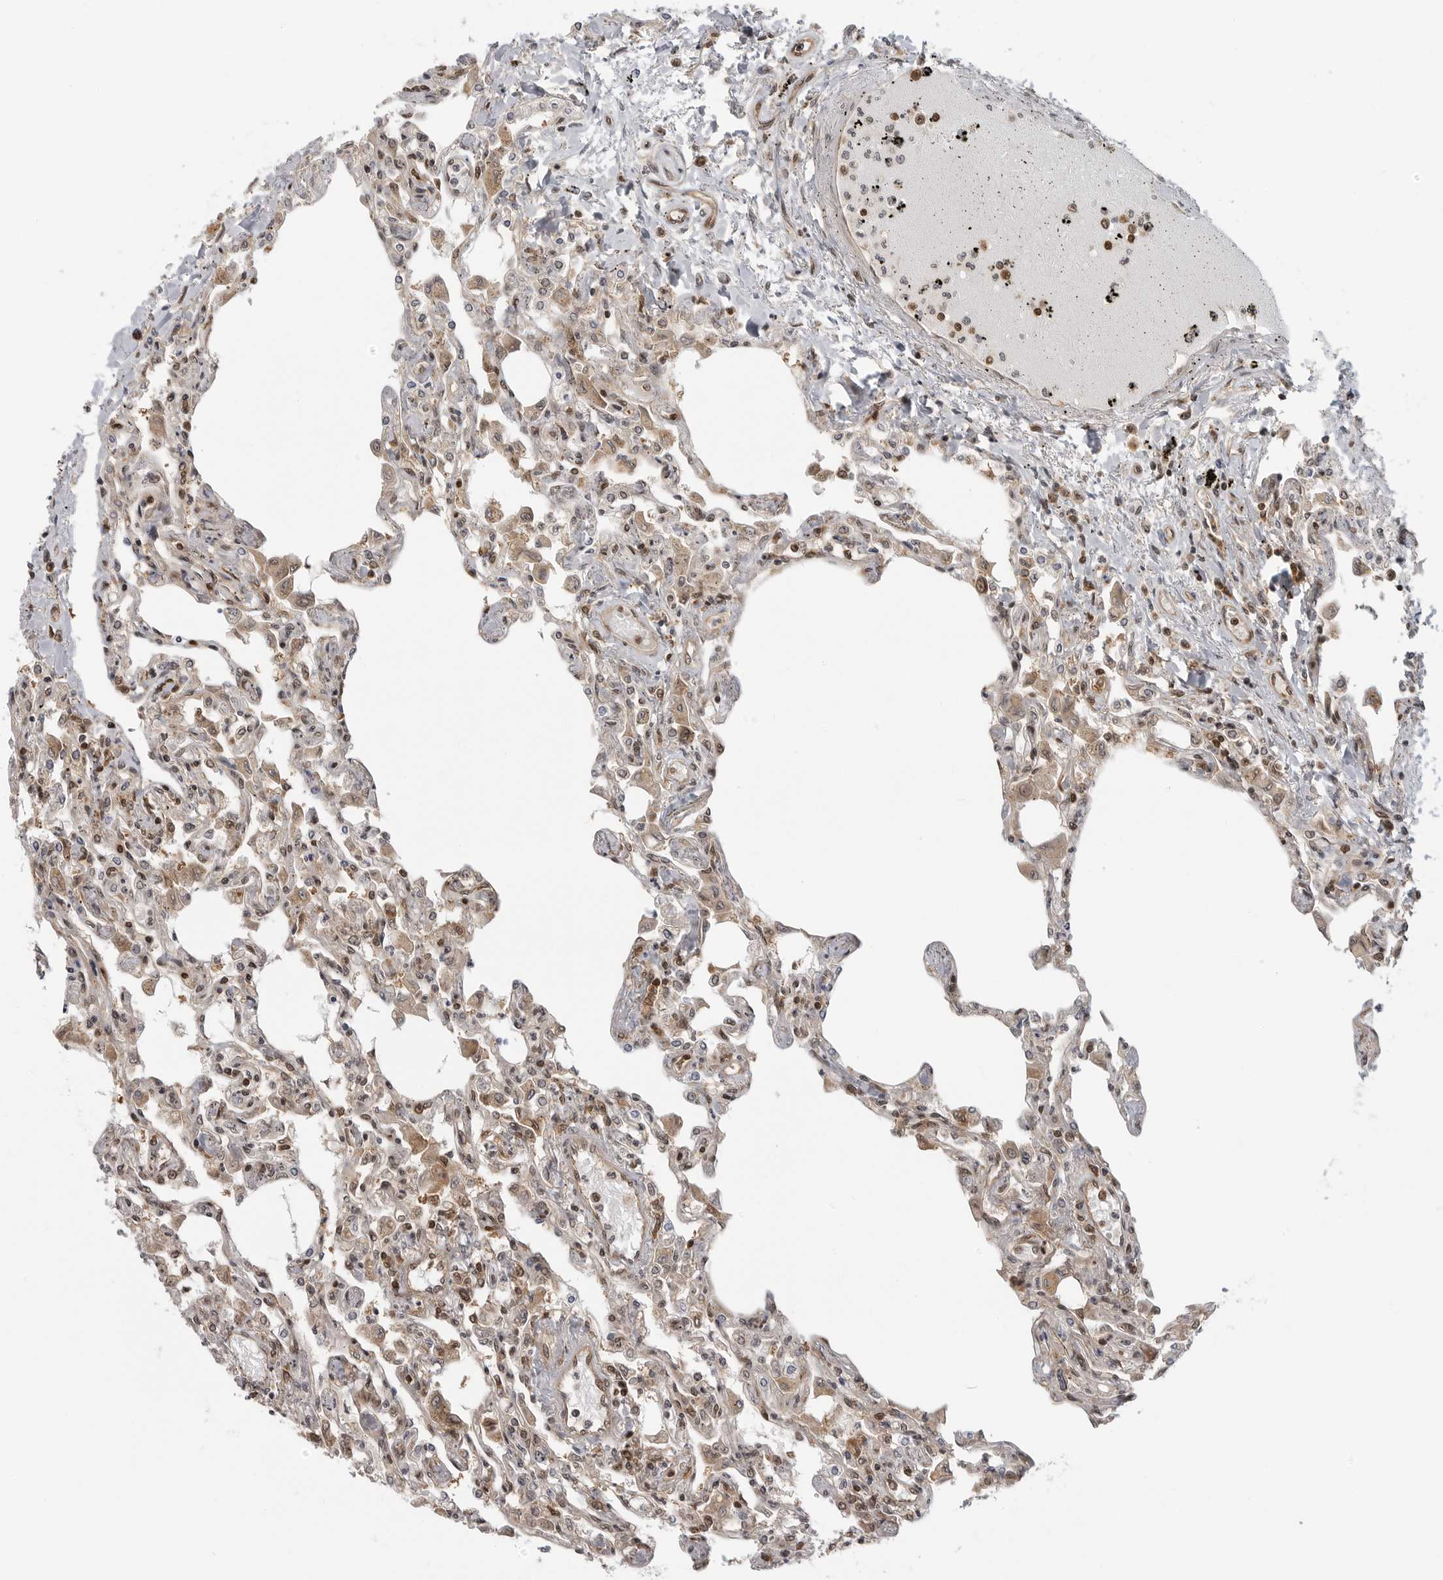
{"staining": {"intensity": "strong", "quantity": "25%-75%", "location": "nuclear"}, "tissue": "lung", "cell_type": "Alveolar cells", "image_type": "normal", "snomed": [{"axis": "morphology", "description": "Normal tissue, NOS"}, {"axis": "topography", "description": "Bronchus"}, {"axis": "topography", "description": "Lung"}], "caption": "Protein staining by immunohistochemistry shows strong nuclear positivity in about 25%-75% of alveolar cells in unremarkable lung. The staining is performed using DAB (3,3'-diaminobenzidine) brown chromogen to label protein expression. The nuclei are counter-stained blue using hematoxylin.", "gene": "SZRD1", "patient": {"sex": "female", "age": 49}}